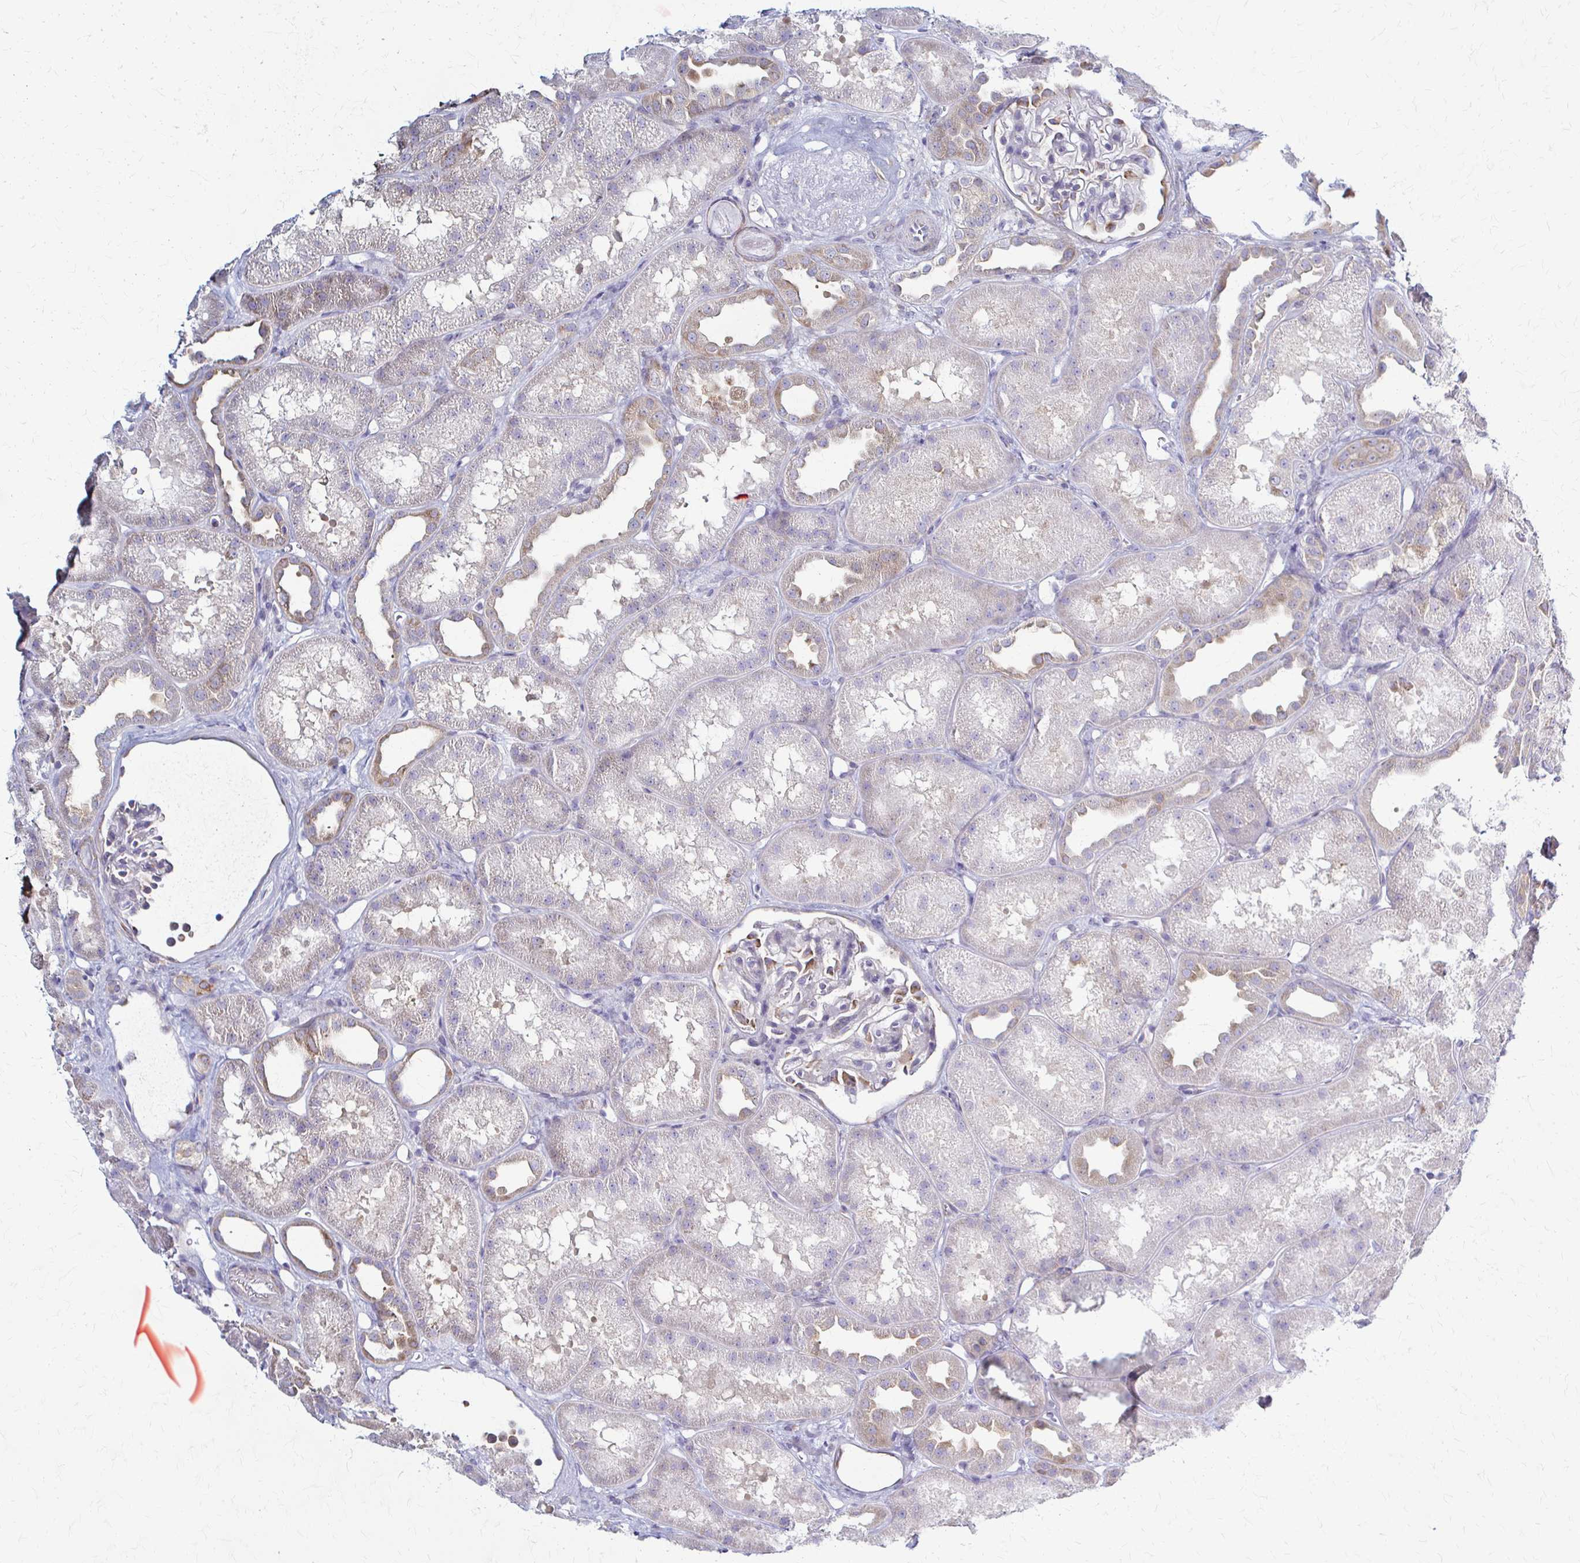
{"staining": {"intensity": "moderate", "quantity": "<25%", "location": "cytoplasmic/membranous"}, "tissue": "kidney", "cell_type": "Cells in glomeruli", "image_type": "normal", "snomed": [{"axis": "morphology", "description": "Normal tissue, NOS"}, {"axis": "topography", "description": "Kidney"}], "caption": "The immunohistochemical stain highlights moderate cytoplasmic/membranous staining in cells in glomeruli of unremarkable kidney.", "gene": "PRKRA", "patient": {"sex": "male", "age": 61}}